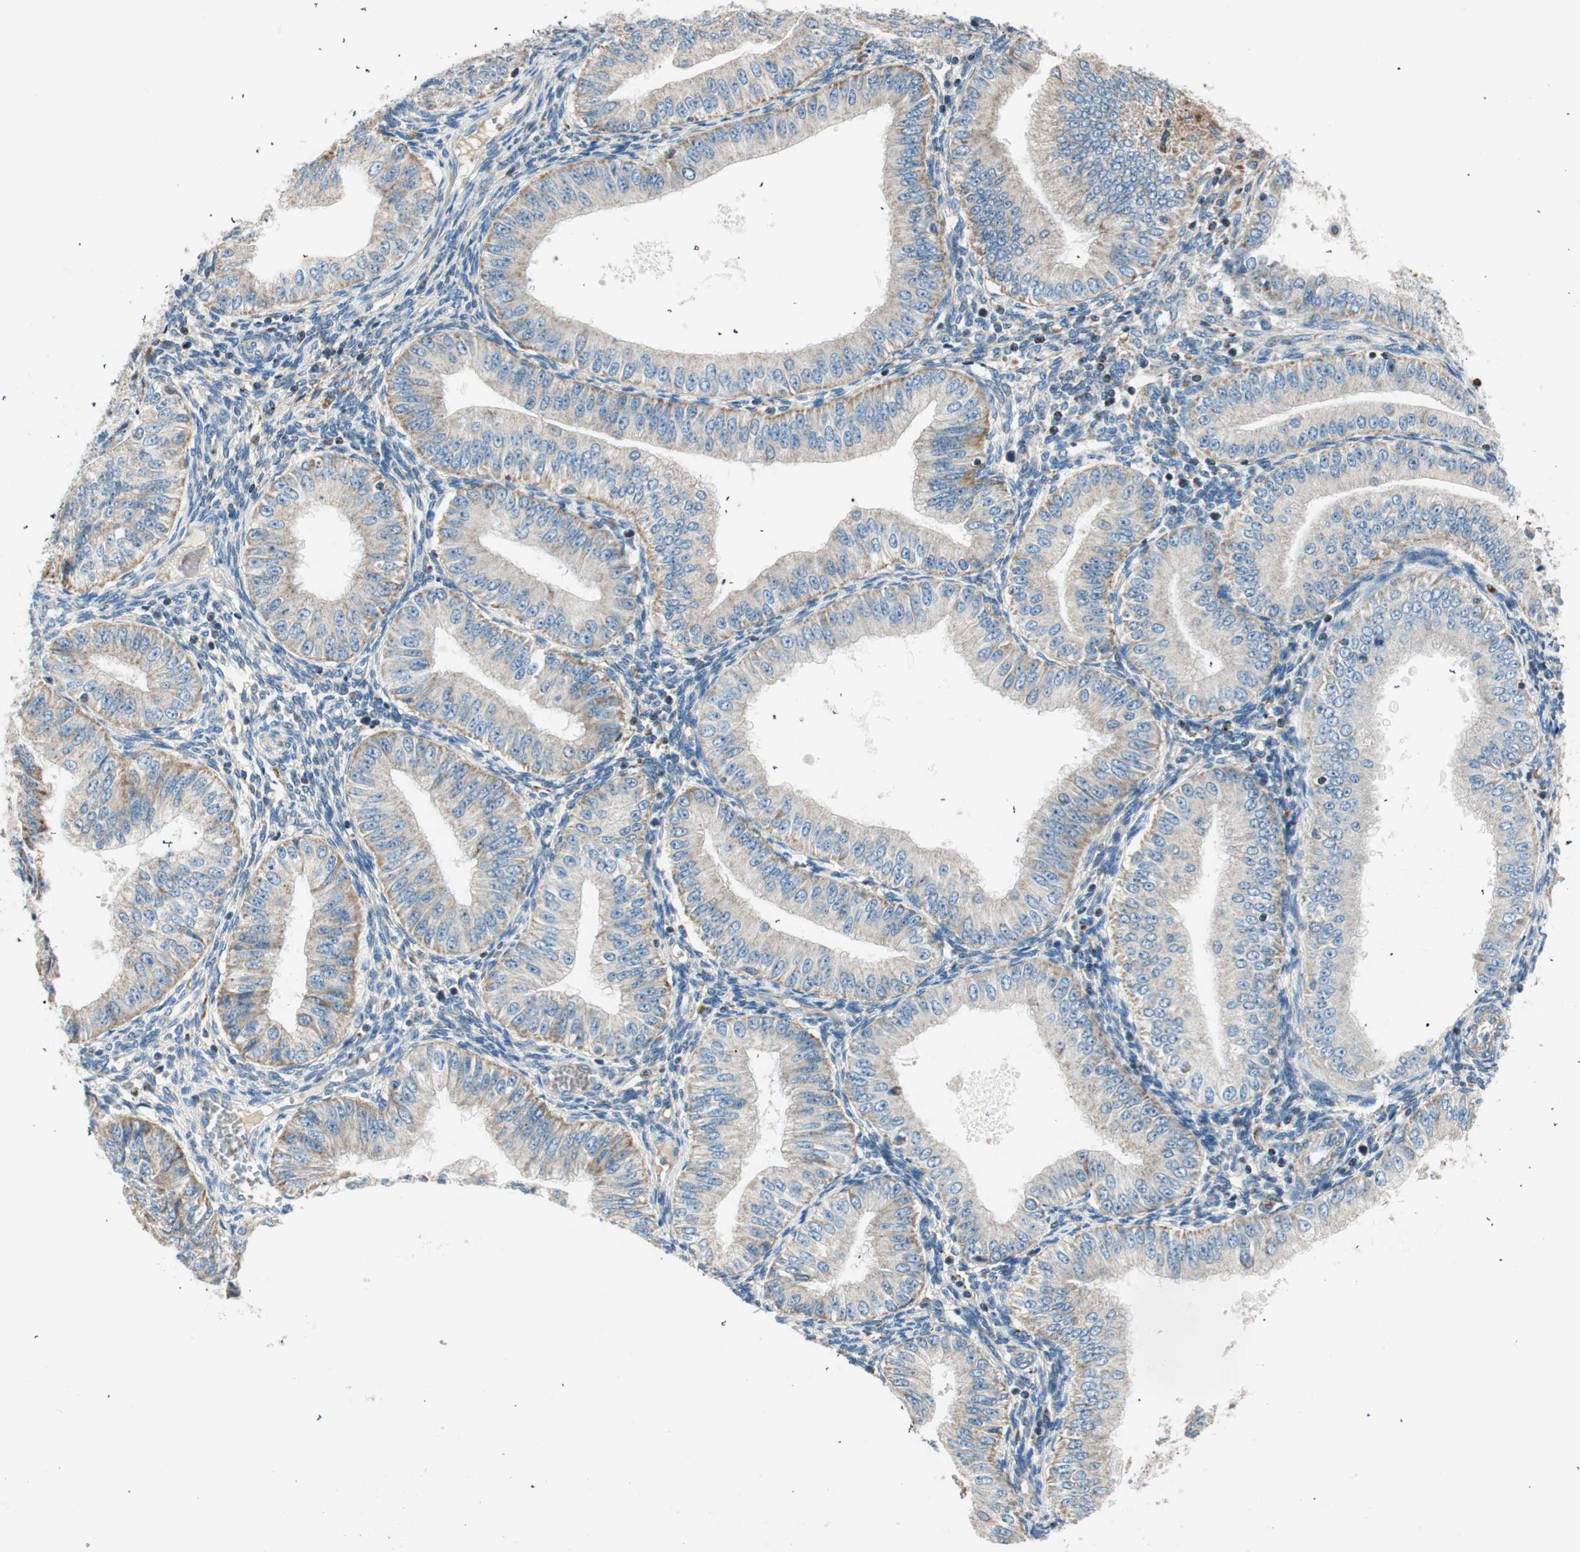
{"staining": {"intensity": "weak", "quantity": ">75%", "location": "cytoplasmic/membranous"}, "tissue": "endometrial cancer", "cell_type": "Tumor cells", "image_type": "cancer", "snomed": [{"axis": "morphology", "description": "Normal tissue, NOS"}, {"axis": "morphology", "description": "Adenocarcinoma, NOS"}, {"axis": "topography", "description": "Endometrium"}], "caption": "Protein staining displays weak cytoplasmic/membranous staining in approximately >75% of tumor cells in endometrial cancer. The protein of interest is shown in brown color, while the nuclei are stained blue.", "gene": "RORB", "patient": {"sex": "female", "age": 53}}